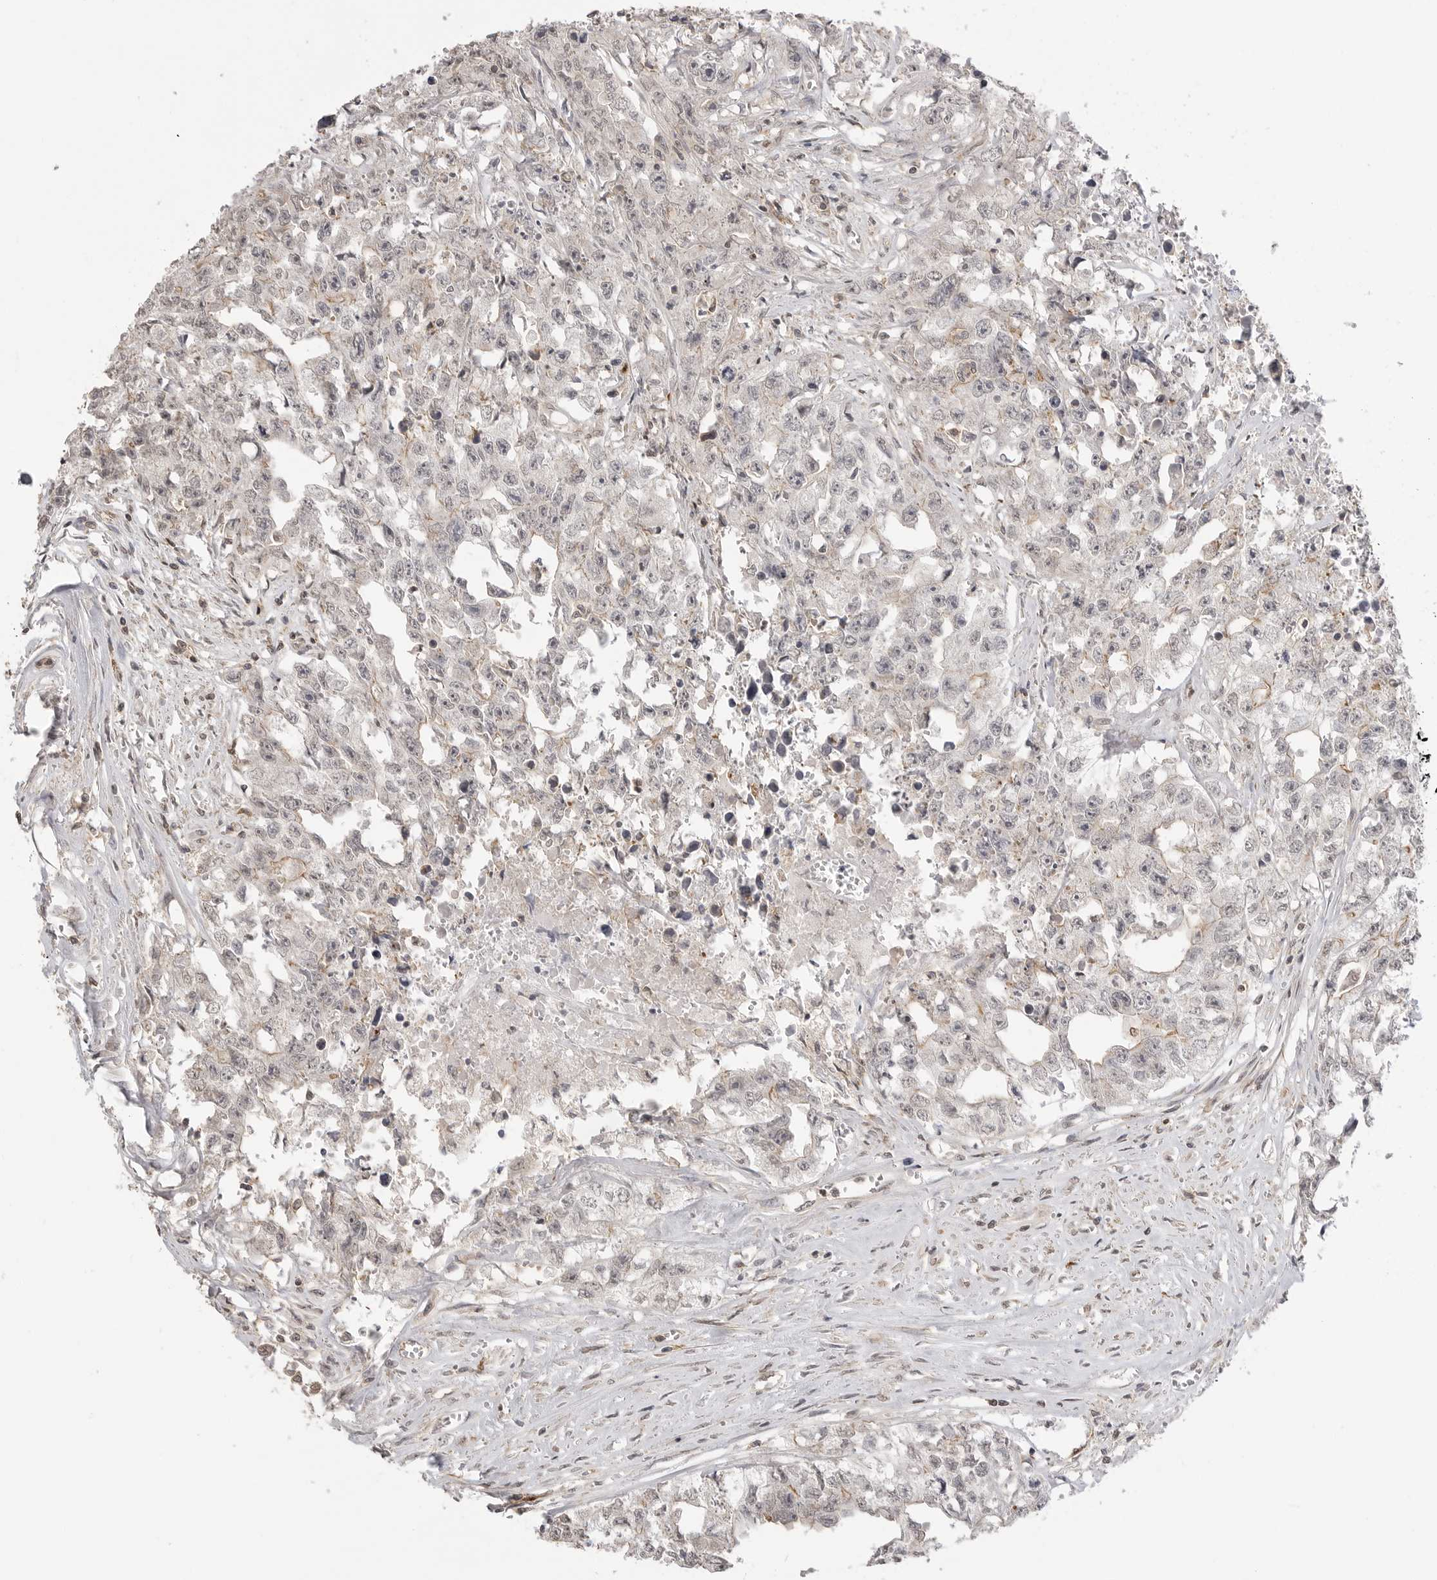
{"staining": {"intensity": "negative", "quantity": "none", "location": "none"}, "tissue": "testis cancer", "cell_type": "Tumor cells", "image_type": "cancer", "snomed": [{"axis": "morphology", "description": "Seminoma, NOS"}, {"axis": "morphology", "description": "Carcinoma, Embryonal, NOS"}, {"axis": "topography", "description": "Testis"}], "caption": "DAB immunohistochemical staining of testis cancer exhibits no significant expression in tumor cells. Nuclei are stained in blue.", "gene": "GPC2", "patient": {"sex": "male", "age": 43}}